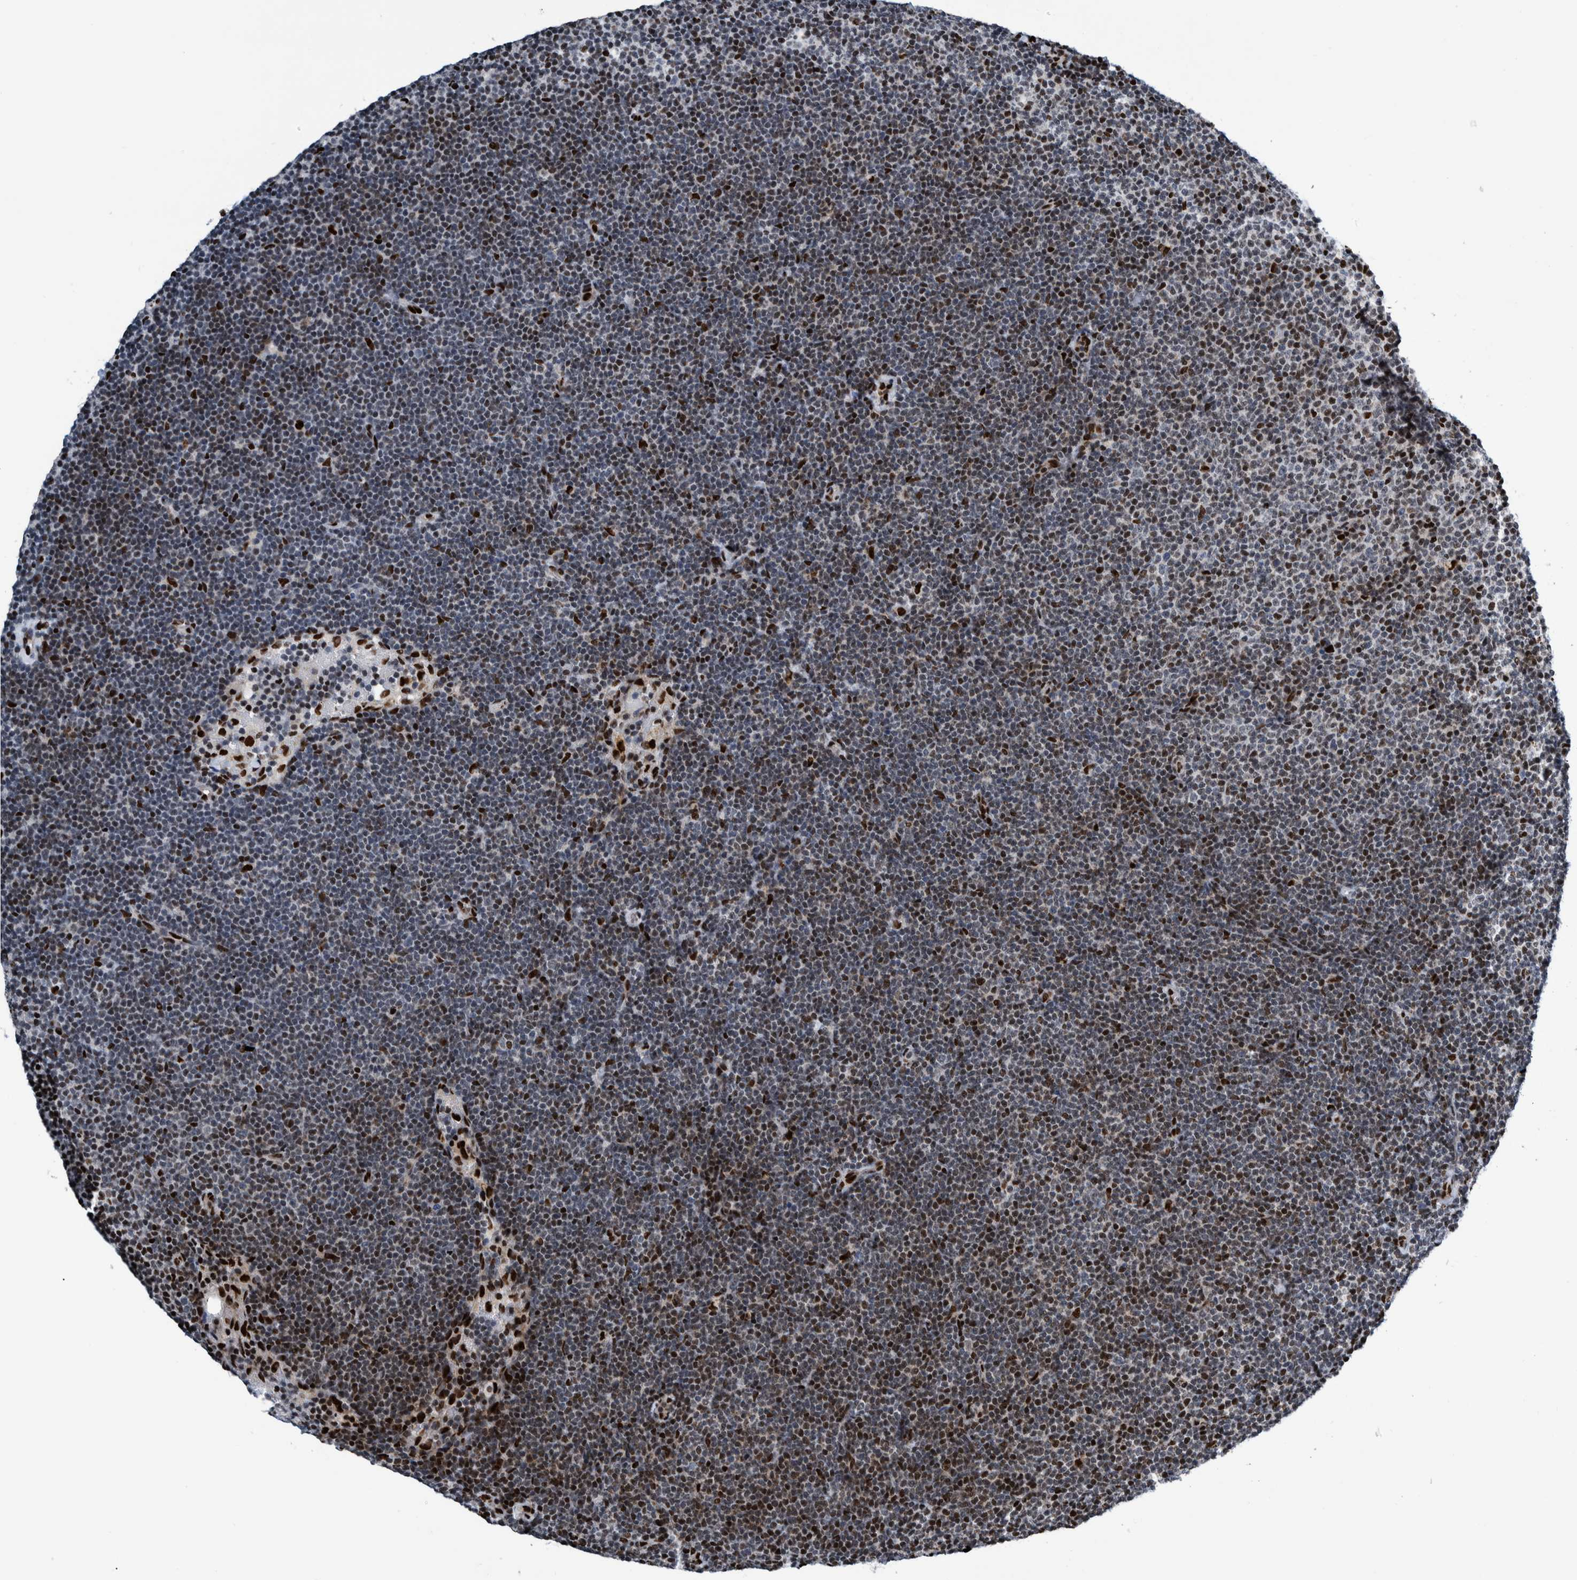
{"staining": {"intensity": "strong", "quantity": "25%-75%", "location": "nuclear"}, "tissue": "lymphoma", "cell_type": "Tumor cells", "image_type": "cancer", "snomed": [{"axis": "morphology", "description": "Malignant lymphoma, non-Hodgkin's type, Low grade"}, {"axis": "topography", "description": "Lymph node"}], "caption": "The photomicrograph displays a brown stain indicating the presence of a protein in the nuclear of tumor cells in lymphoma. (DAB = brown stain, brightfield microscopy at high magnification).", "gene": "HEATR9", "patient": {"sex": "female", "age": 53}}